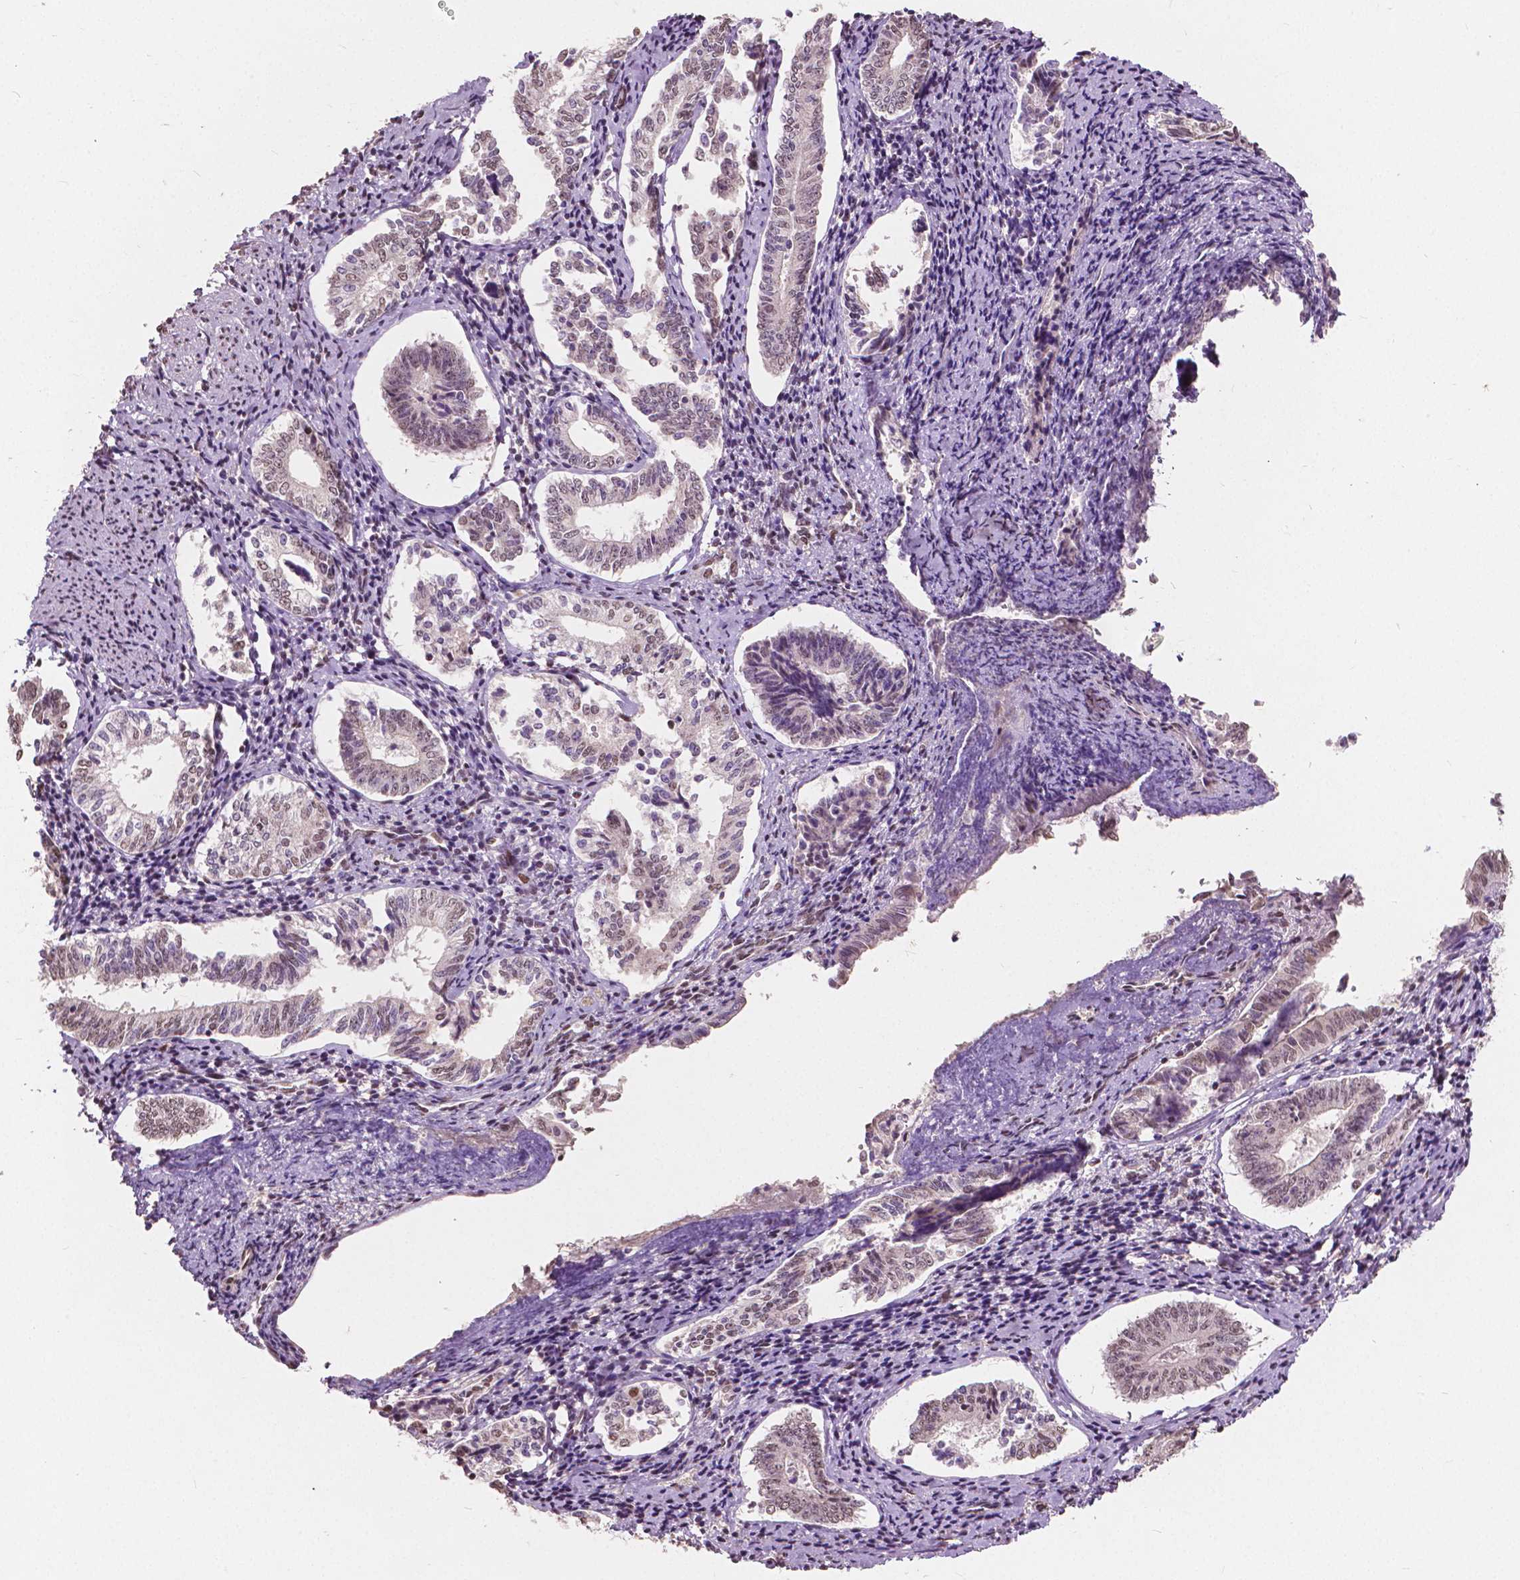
{"staining": {"intensity": "weak", "quantity": ">75%", "location": "nuclear"}, "tissue": "cervical cancer", "cell_type": "Tumor cells", "image_type": "cancer", "snomed": [{"axis": "morphology", "description": "Squamous cell carcinoma, NOS"}, {"axis": "topography", "description": "Cervix"}], "caption": "Cervical cancer (squamous cell carcinoma) tissue shows weak nuclear staining in about >75% of tumor cells, visualized by immunohistochemistry.", "gene": "HOXA10", "patient": {"sex": "female", "age": 59}}